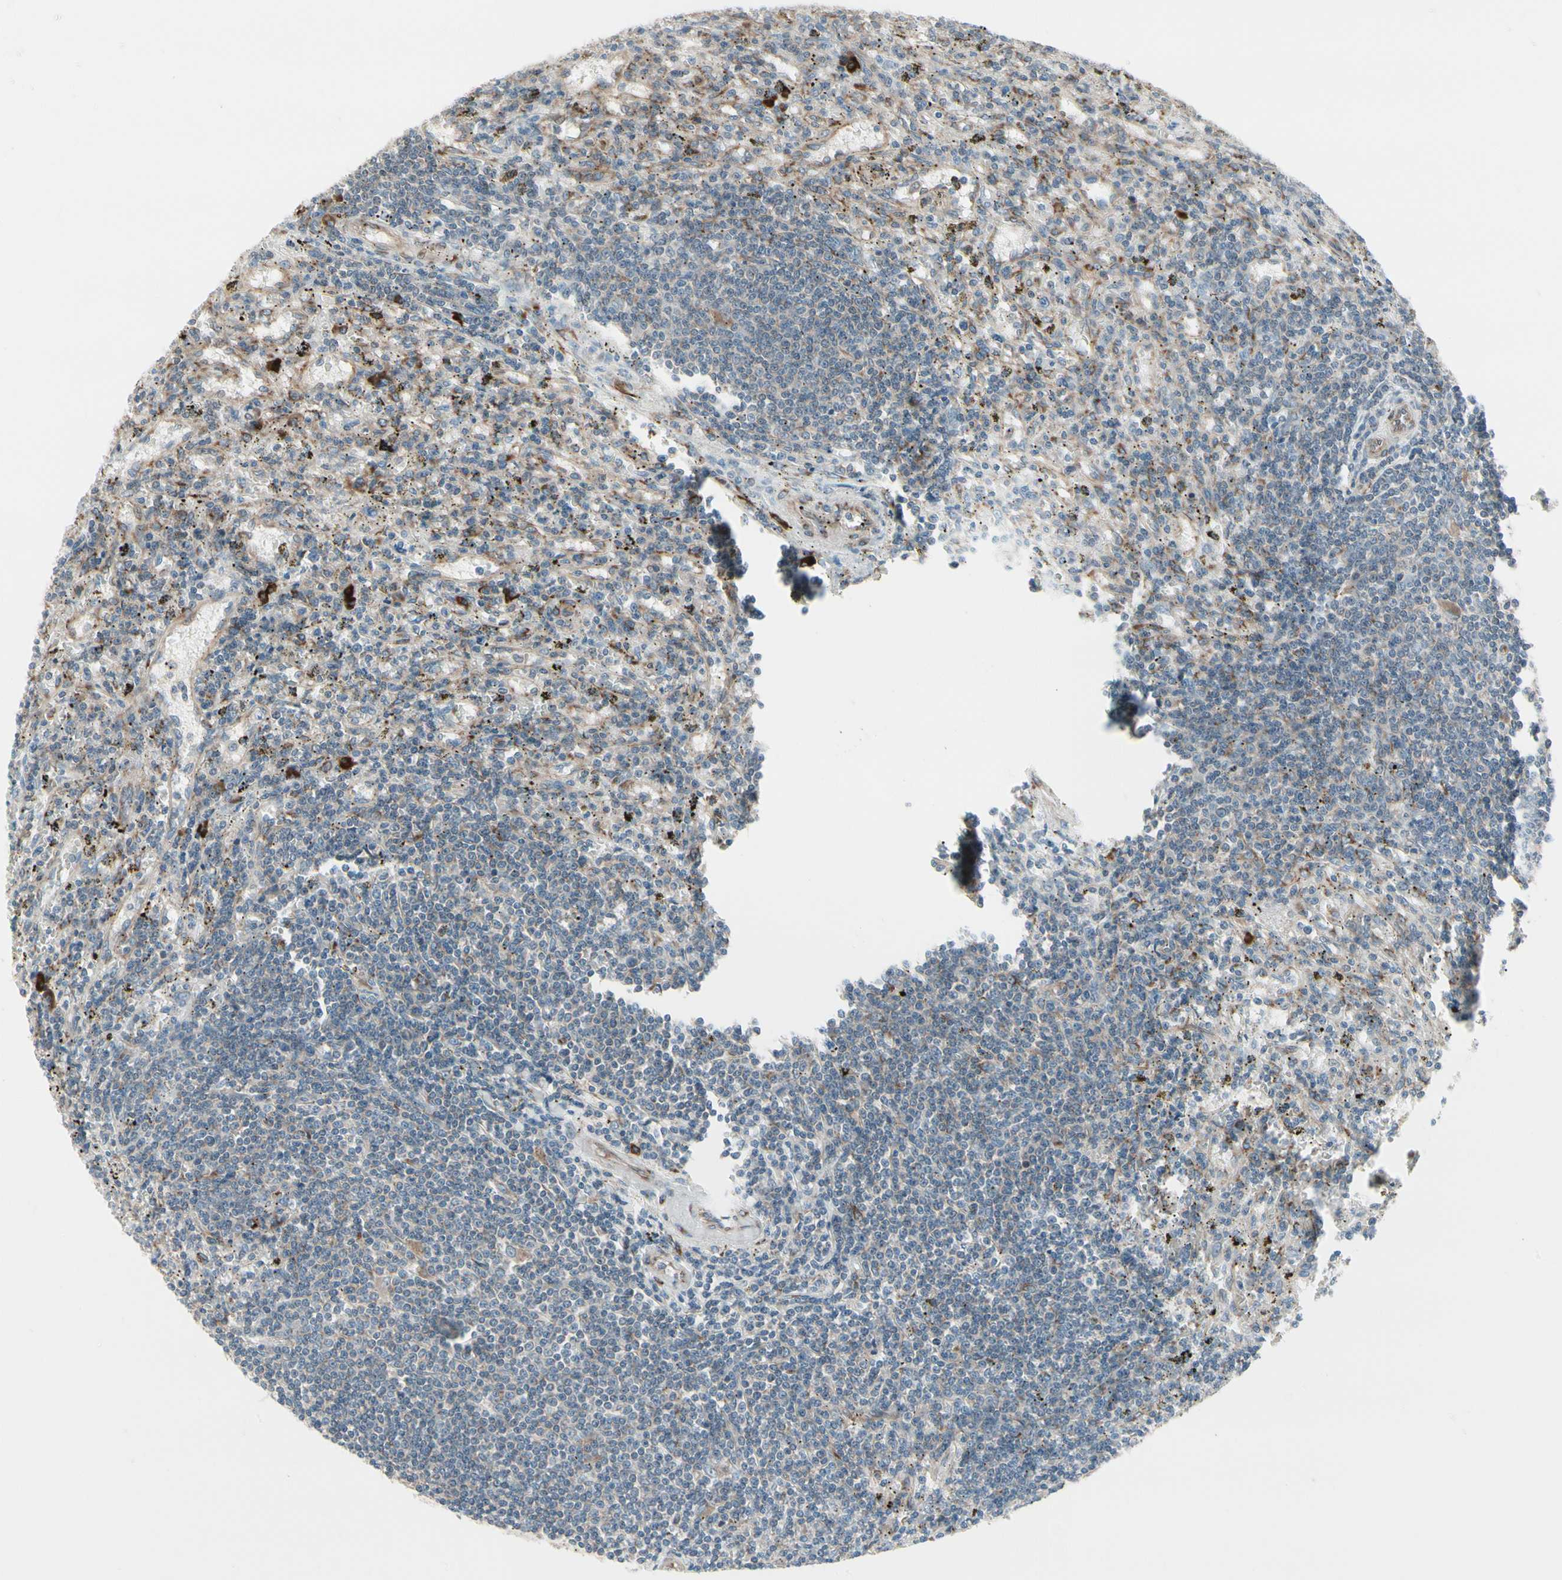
{"staining": {"intensity": "negative", "quantity": "none", "location": "none"}, "tissue": "lymphoma", "cell_type": "Tumor cells", "image_type": "cancer", "snomed": [{"axis": "morphology", "description": "Malignant lymphoma, non-Hodgkin's type, Low grade"}, {"axis": "topography", "description": "Spleen"}], "caption": "DAB (3,3'-diaminobenzidine) immunohistochemical staining of malignant lymphoma, non-Hodgkin's type (low-grade) demonstrates no significant positivity in tumor cells. The staining was performed using DAB (3,3'-diaminobenzidine) to visualize the protein expression in brown, while the nuclei were stained in blue with hematoxylin (Magnification: 20x).", "gene": "FNDC3A", "patient": {"sex": "male", "age": 76}}